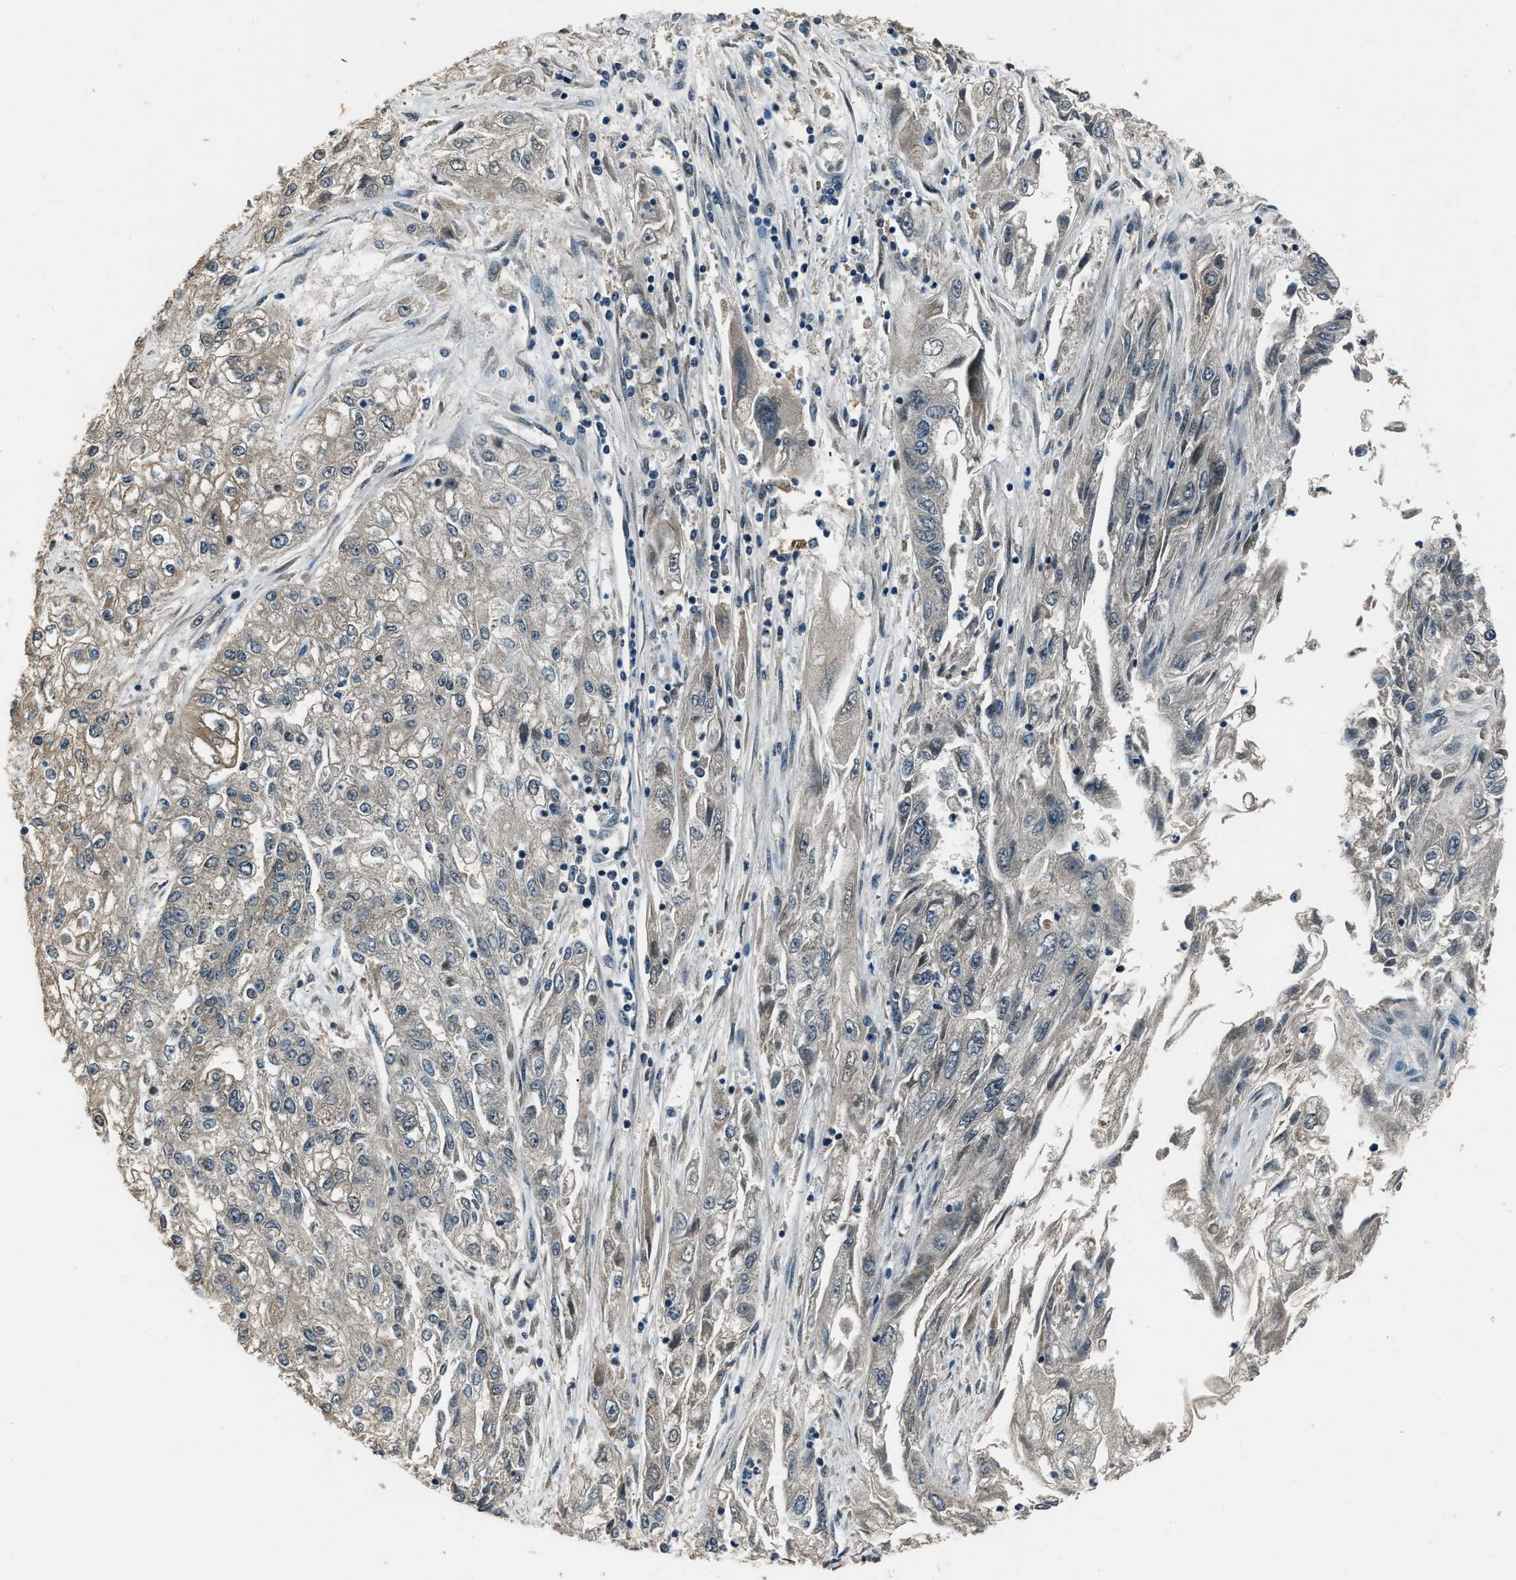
{"staining": {"intensity": "weak", "quantity": "<25%", "location": "cytoplasmic/membranous"}, "tissue": "endometrial cancer", "cell_type": "Tumor cells", "image_type": "cancer", "snomed": [{"axis": "morphology", "description": "Adenocarcinoma, NOS"}, {"axis": "topography", "description": "Endometrium"}], "caption": "There is no significant positivity in tumor cells of endometrial cancer.", "gene": "NUDCD3", "patient": {"sex": "female", "age": 49}}